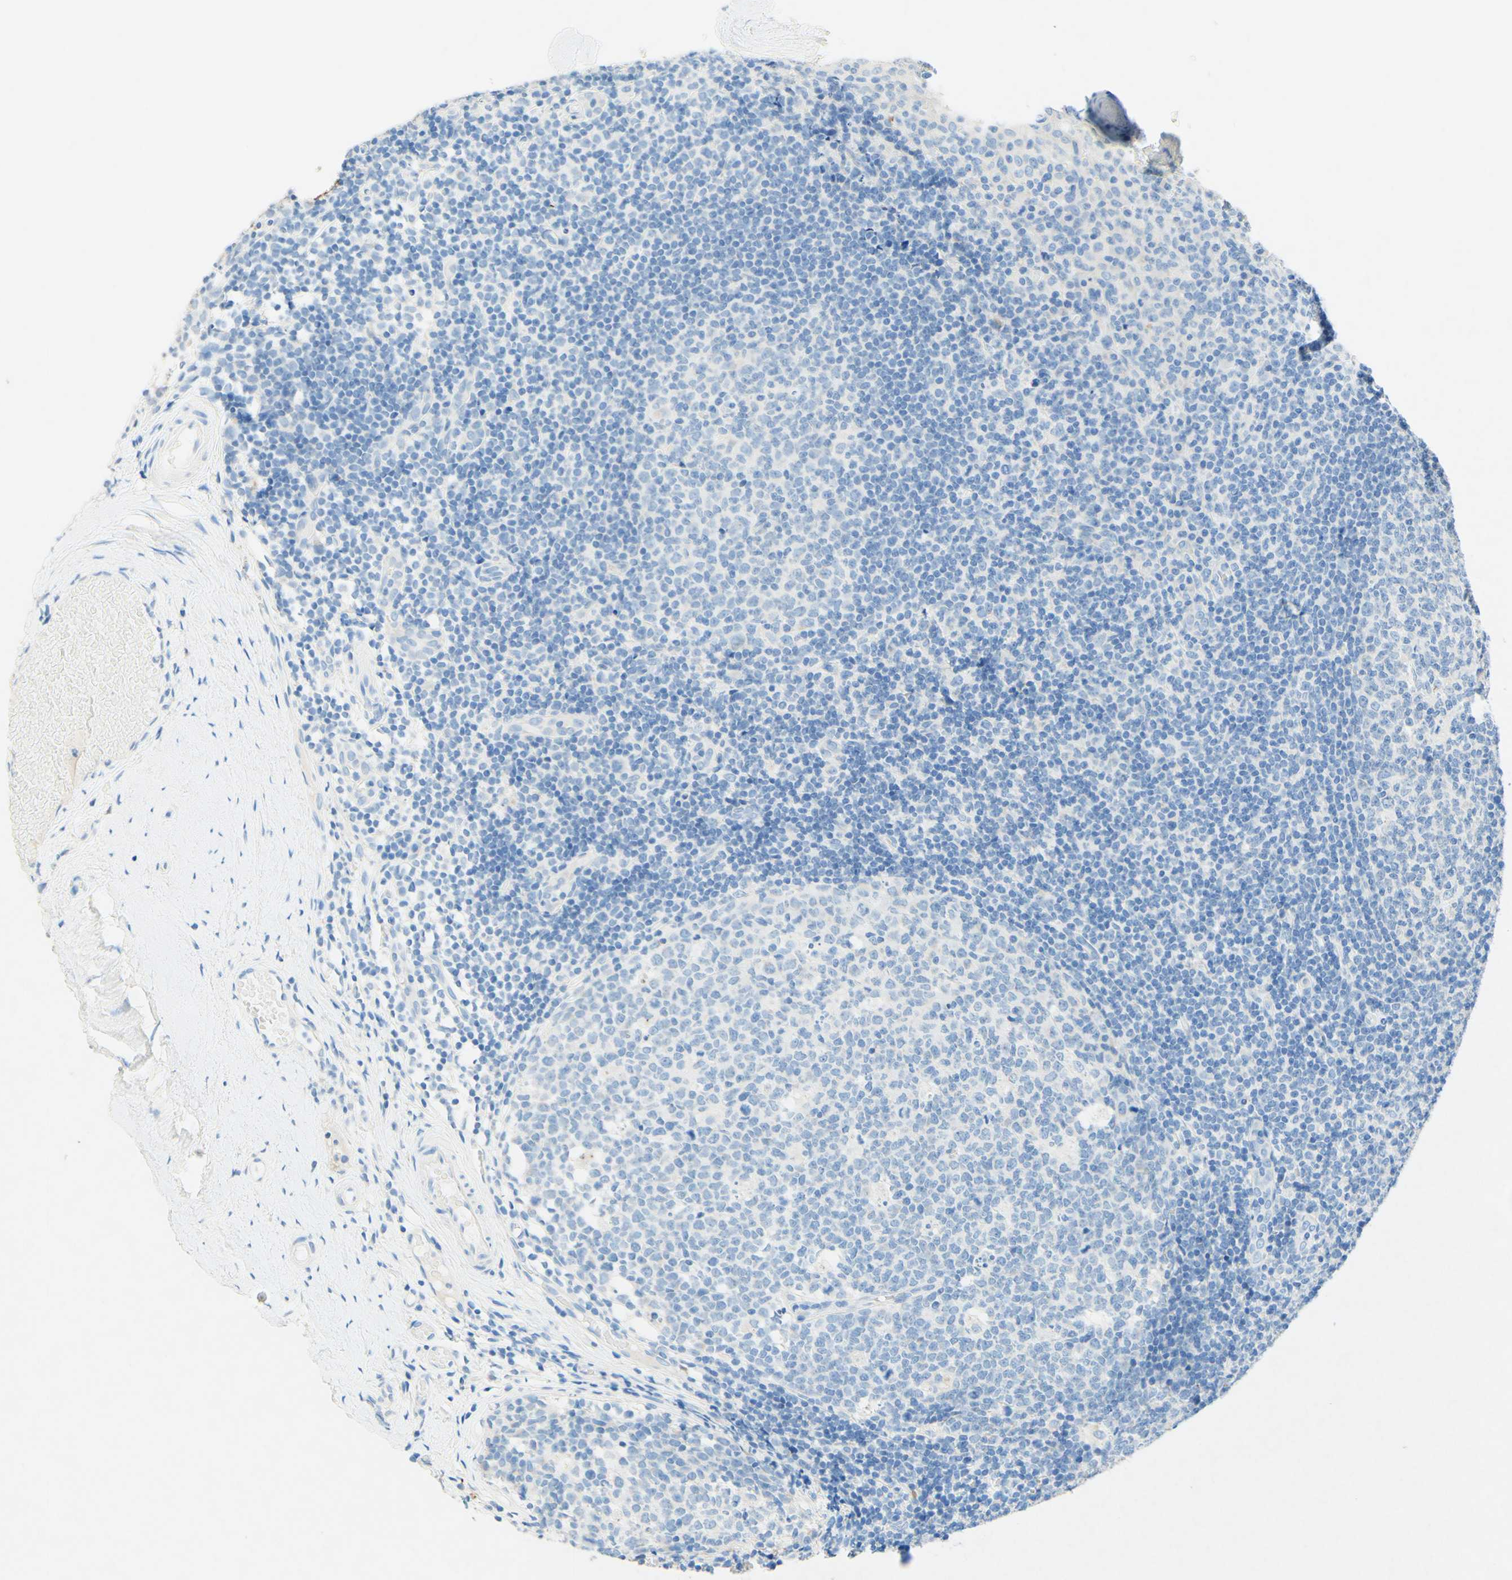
{"staining": {"intensity": "negative", "quantity": "none", "location": "none"}, "tissue": "tonsil", "cell_type": "Germinal center cells", "image_type": "normal", "snomed": [{"axis": "morphology", "description": "Normal tissue, NOS"}, {"axis": "topography", "description": "Tonsil"}], "caption": "IHC of normal human tonsil reveals no expression in germinal center cells. (DAB IHC, high magnification).", "gene": "SLC46A1", "patient": {"sex": "male", "age": 31}}